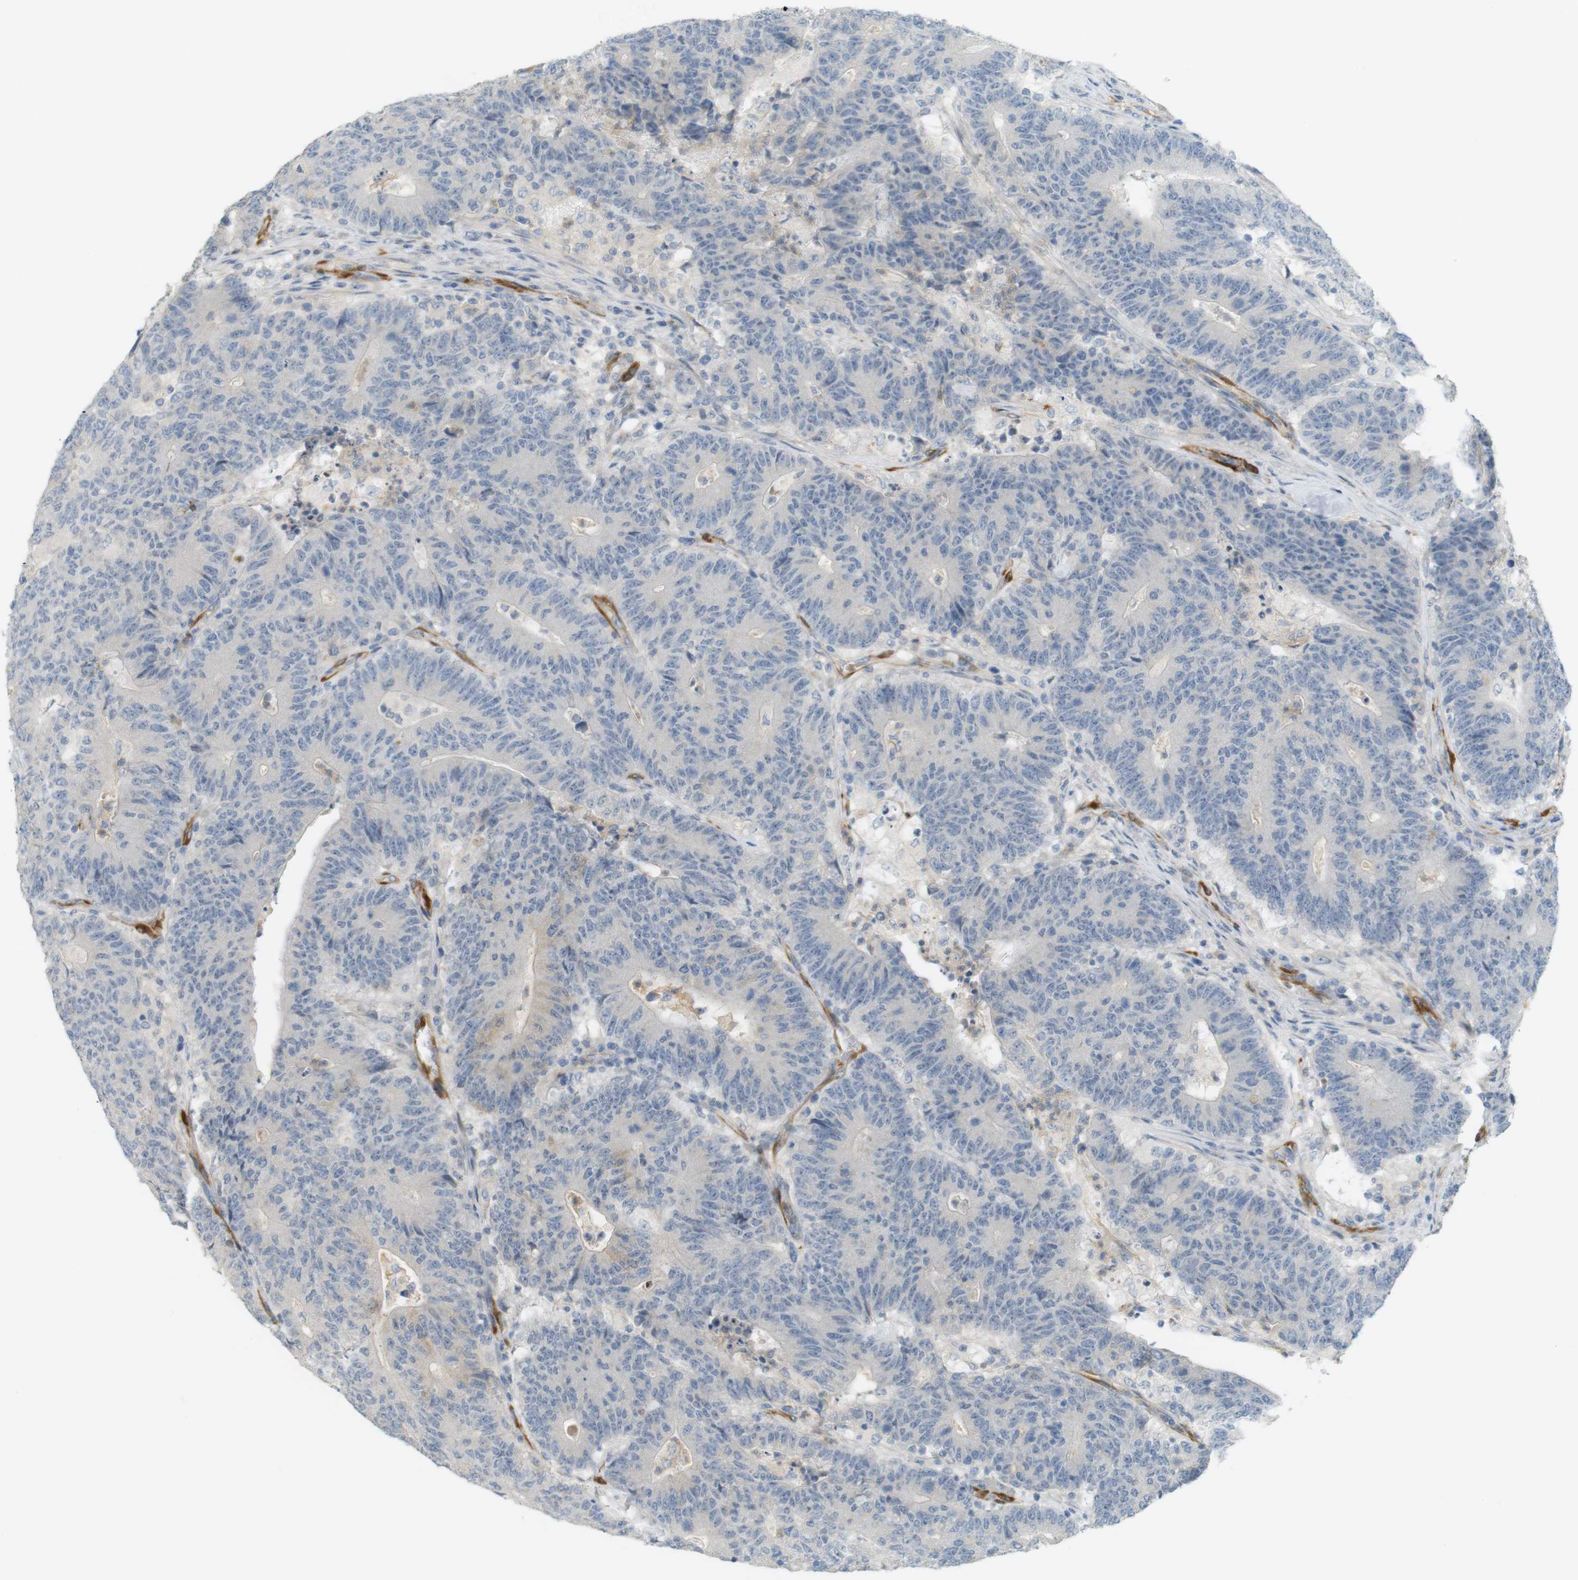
{"staining": {"intensity": "weak", "quantity": "<25%", "location": "cytoplasmic/membranous"}, "tissue": "colorectal cancer", "cell_type": "Tumor cells", "image_type": "cancer", "snomed": [{"axis": "morphology", "description": "Normal tissue, NOS"}, {"axis": "morphology", "description": "Adenocarcinoma, NOS"}, {"axis": "topography", "description": "Colon"}], "caption": "Histopathology image shows no significant protein expression in tumor cells of colorectal adenocarcinoma.", "gene": "PDE3A", "patient": {"sex": "female", "age": 75}}